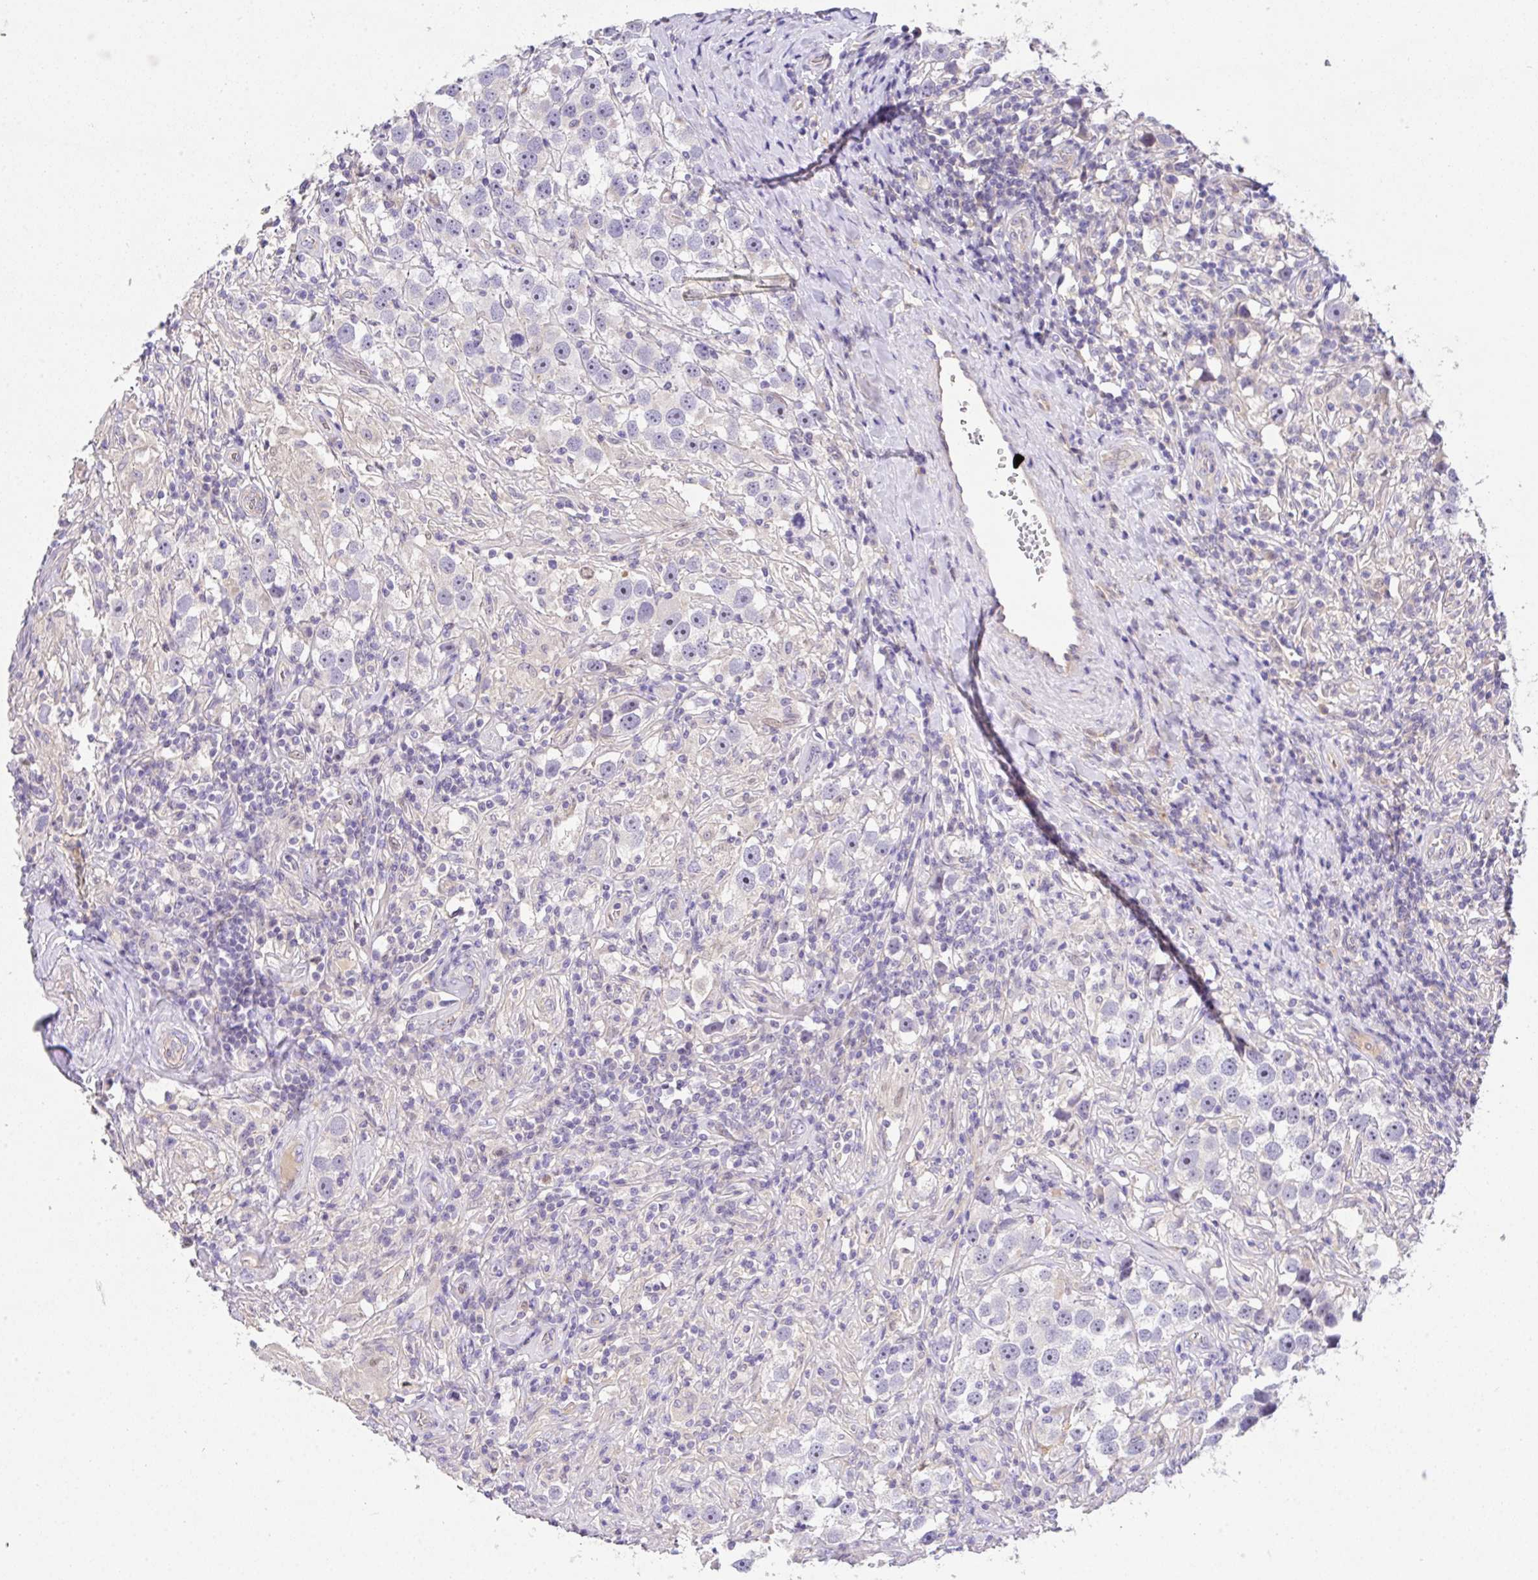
{"staining": {"intensity": "negative", "quantity": "none", "location": "none"}, "tissue": "testis cancer", "cell_type": "Tumor cells", "image_type": "cancer", "snomed": [{"axis": "morphology", "description": "Seminoma, NOS"}, {"axis": "topography", "description": "Testis"}], "caption": "High power microscopy histopathology image of an IHC micrograph of testis seminoma, revealing no significant expression in tumor cells.", "gene": "EPN3", "patient": {"sex": "male", "age": 49}}